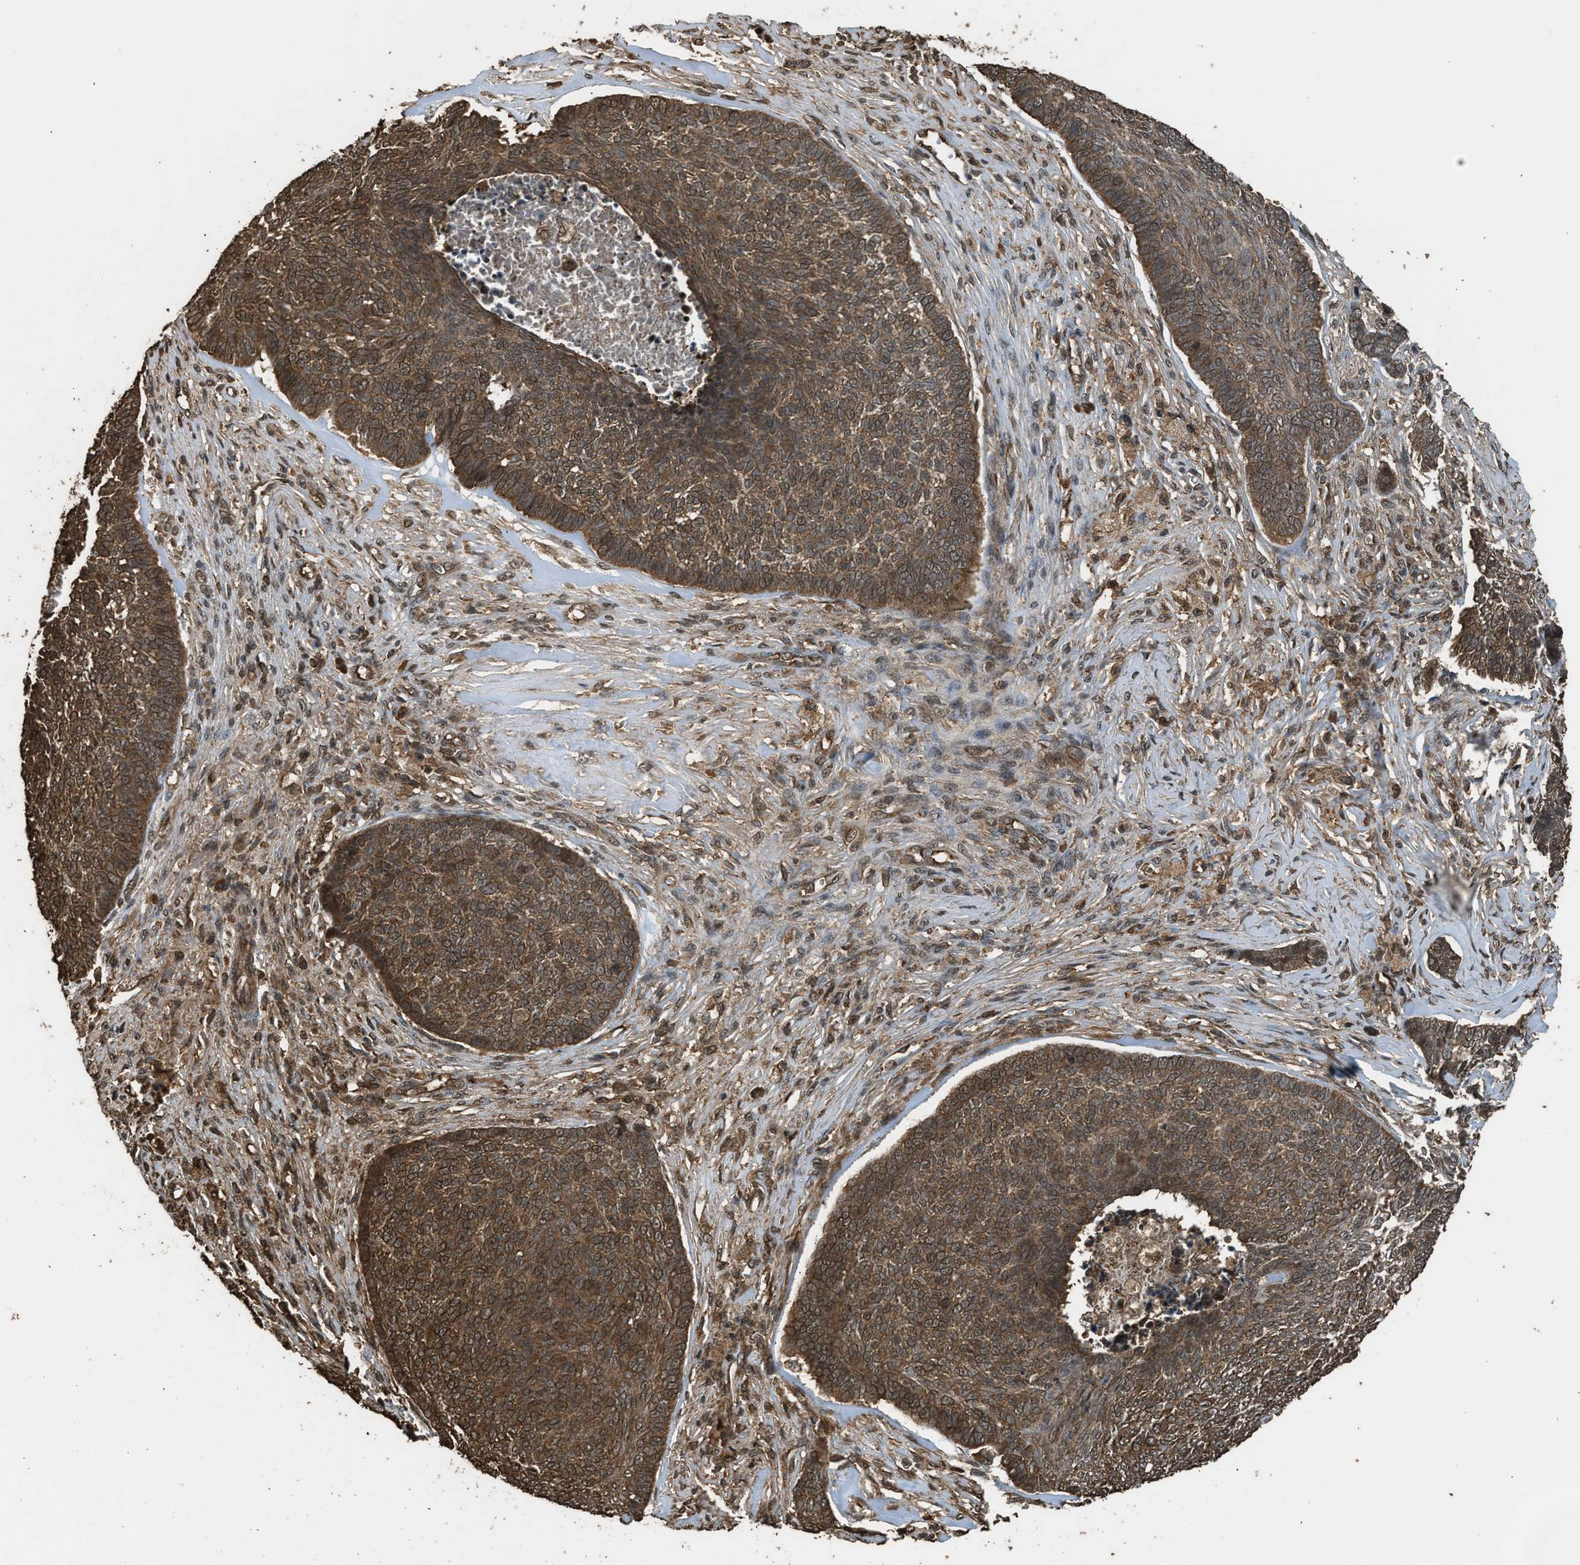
{"staining": {"intensity": "strong", "quantity": ">75%", "location": "cytoplasmic/membranous,nuclear"}, "tissue": "skin cancer", "cell_type": "Tumor cells", "image_type": "cancer", "snomed": [{"axis": "morphology", "description": "Basal cell carcinoma"}, {"axis": "topography", "description": "Skin"}], "caption": "Human skin cancer (basal cell carcinoma) stained with a brown dye shows strong cytoplasmic/membranous and nuclear positive staining in about >75% of tumor cells.", "gene": "MYBL2", "patient": {"sex": "male", "age": 84}}